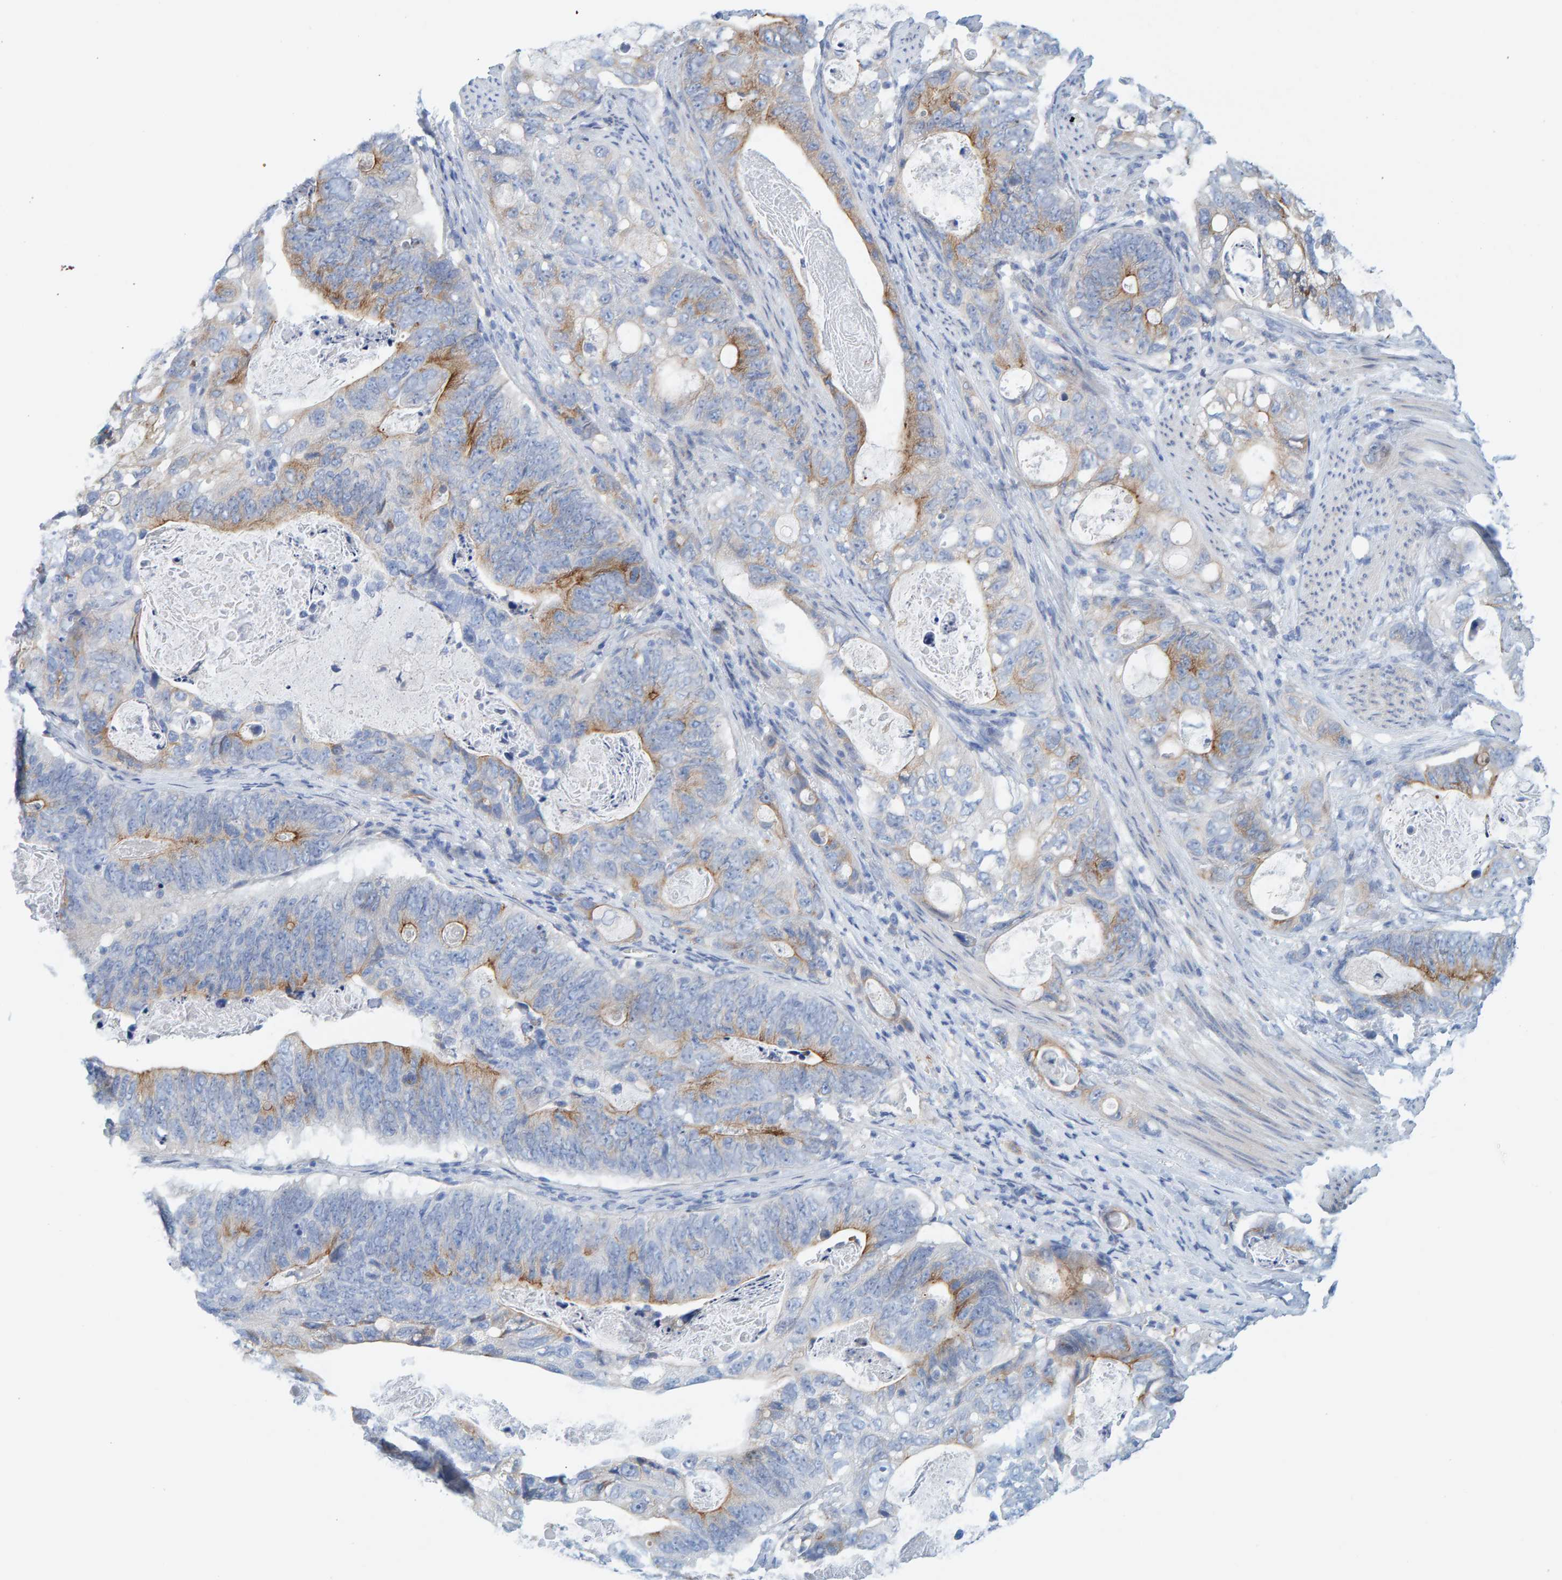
{"staining": {"intensity": "moderate", "quantity": "25%-75%", "location": "cytoplasmic/membranous"}, "tissue": "stomach cancer", "cell_type": "Tumor cells", "image_type": "cancer", "snomed": [{"axis": "morphology", "description": "Normal tissue, NOS"}, {"axis": "morphology", "description": "Adenocarcinoma, NOS"}, {"axis": "topography", "description": "Stomach"}], "caption": "IHC image of stomach cancer stained for a protein (brown), which exhibits medium levels of moderate cytoplasmic/membranous expression in about 25%-75% of tumor cells.", "gene": "KLHL11", "patient": {"sex": "female", "age": 89}}